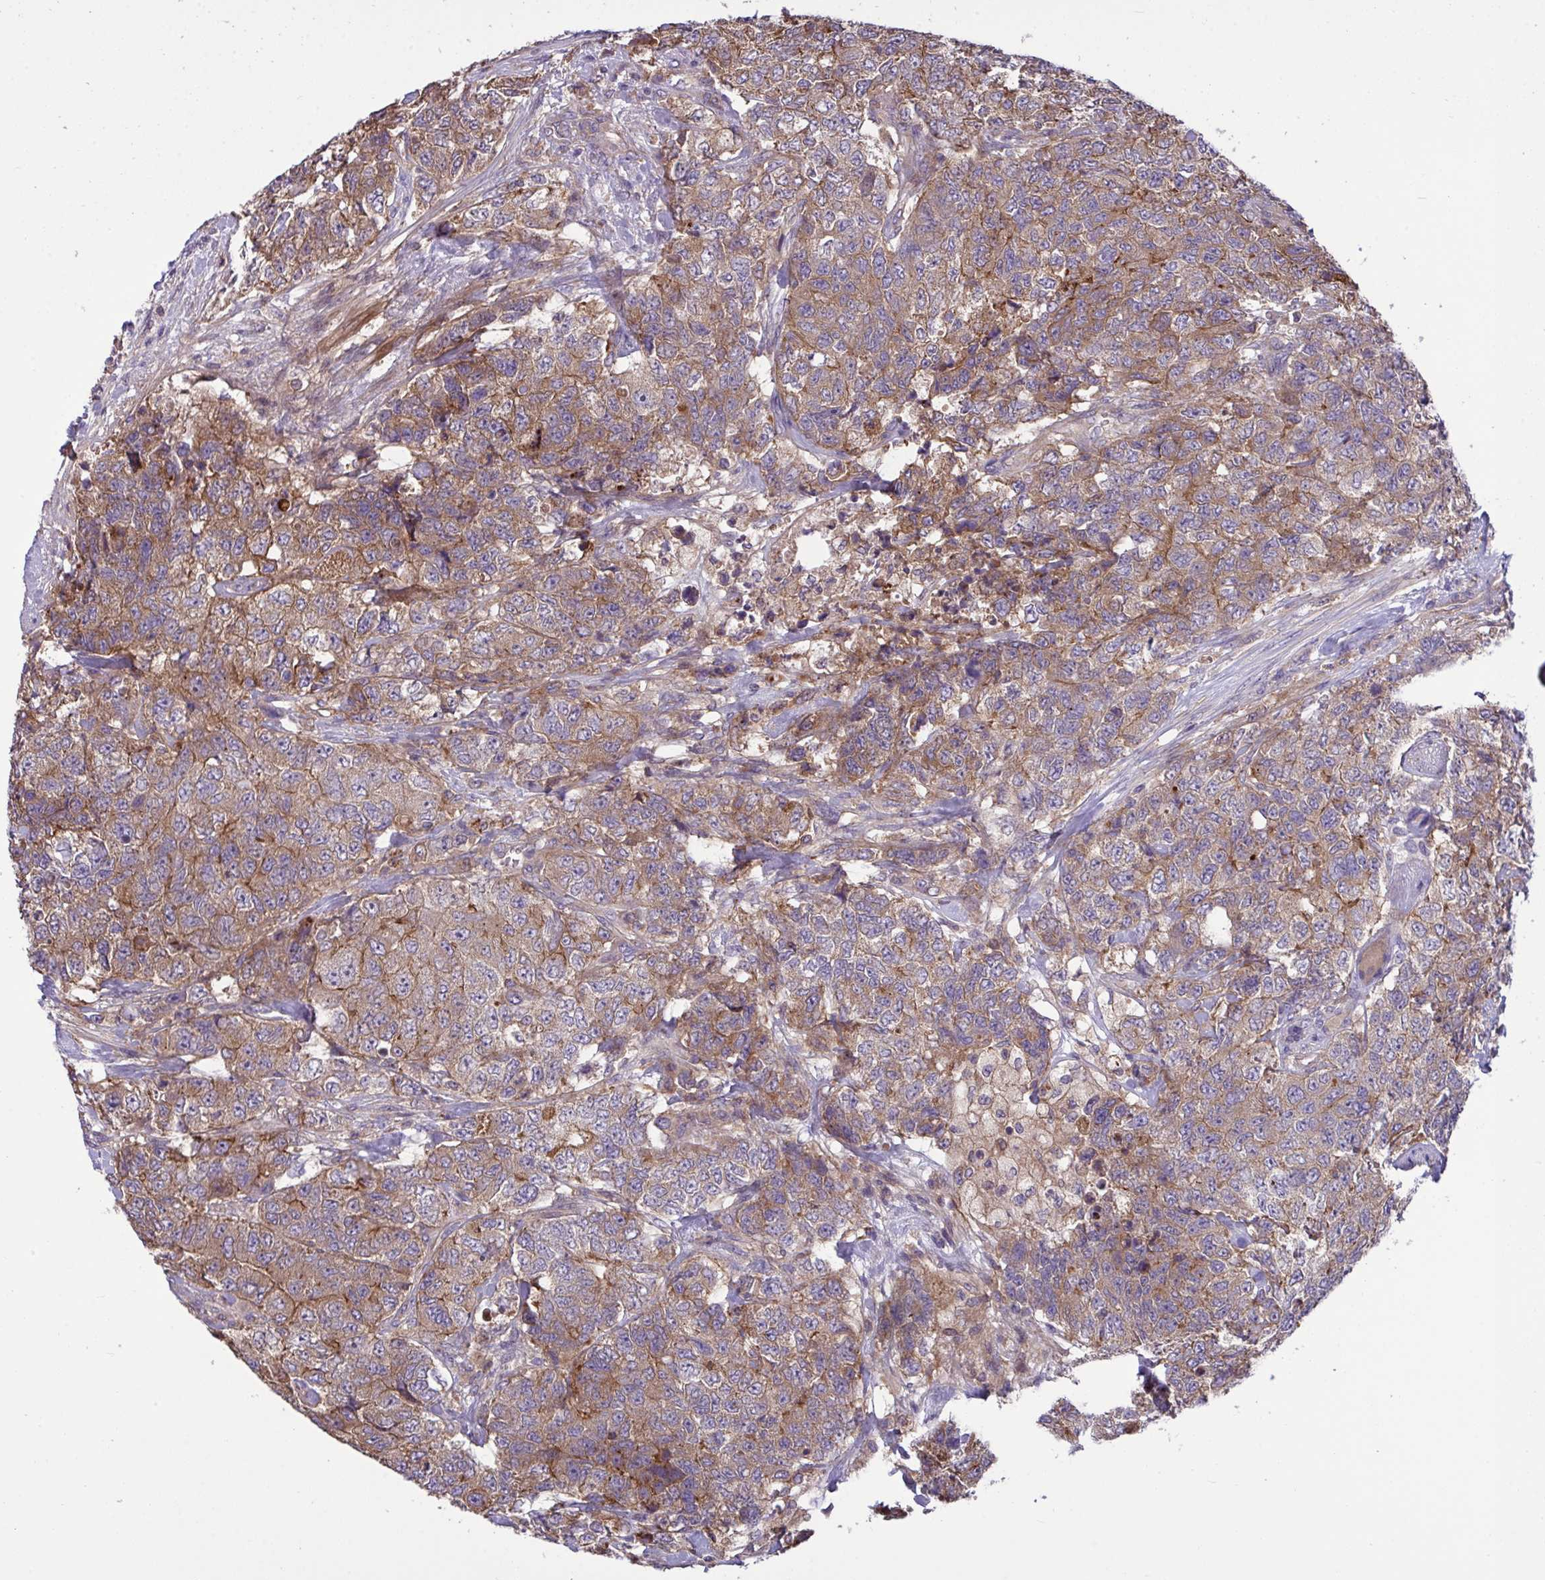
{"staining": {"intensity": "moderate", "quantity": ">75%", "location": "cytoplasmic/membranous"}, "tissue": "urothelial cancer", "cell_type": "Tumor cells", "image_type": "cancer", "snomed": [{"axis": "morphology", "description": "Urothelial carcinoma, High grade"}, {"axis": "topography", "description": "Urinary bladder"}], "caption": "Immunohistochemistry (IHC) (DAB (3,3'-diaminobenzidine)) staining of urothelial cancer demonstrates moderate cytoplasmic/membranous protein positivity in approximately >75% of tumor cells.", "gene": "GRB14", "patient": {"sex": "female", "age": 78}}